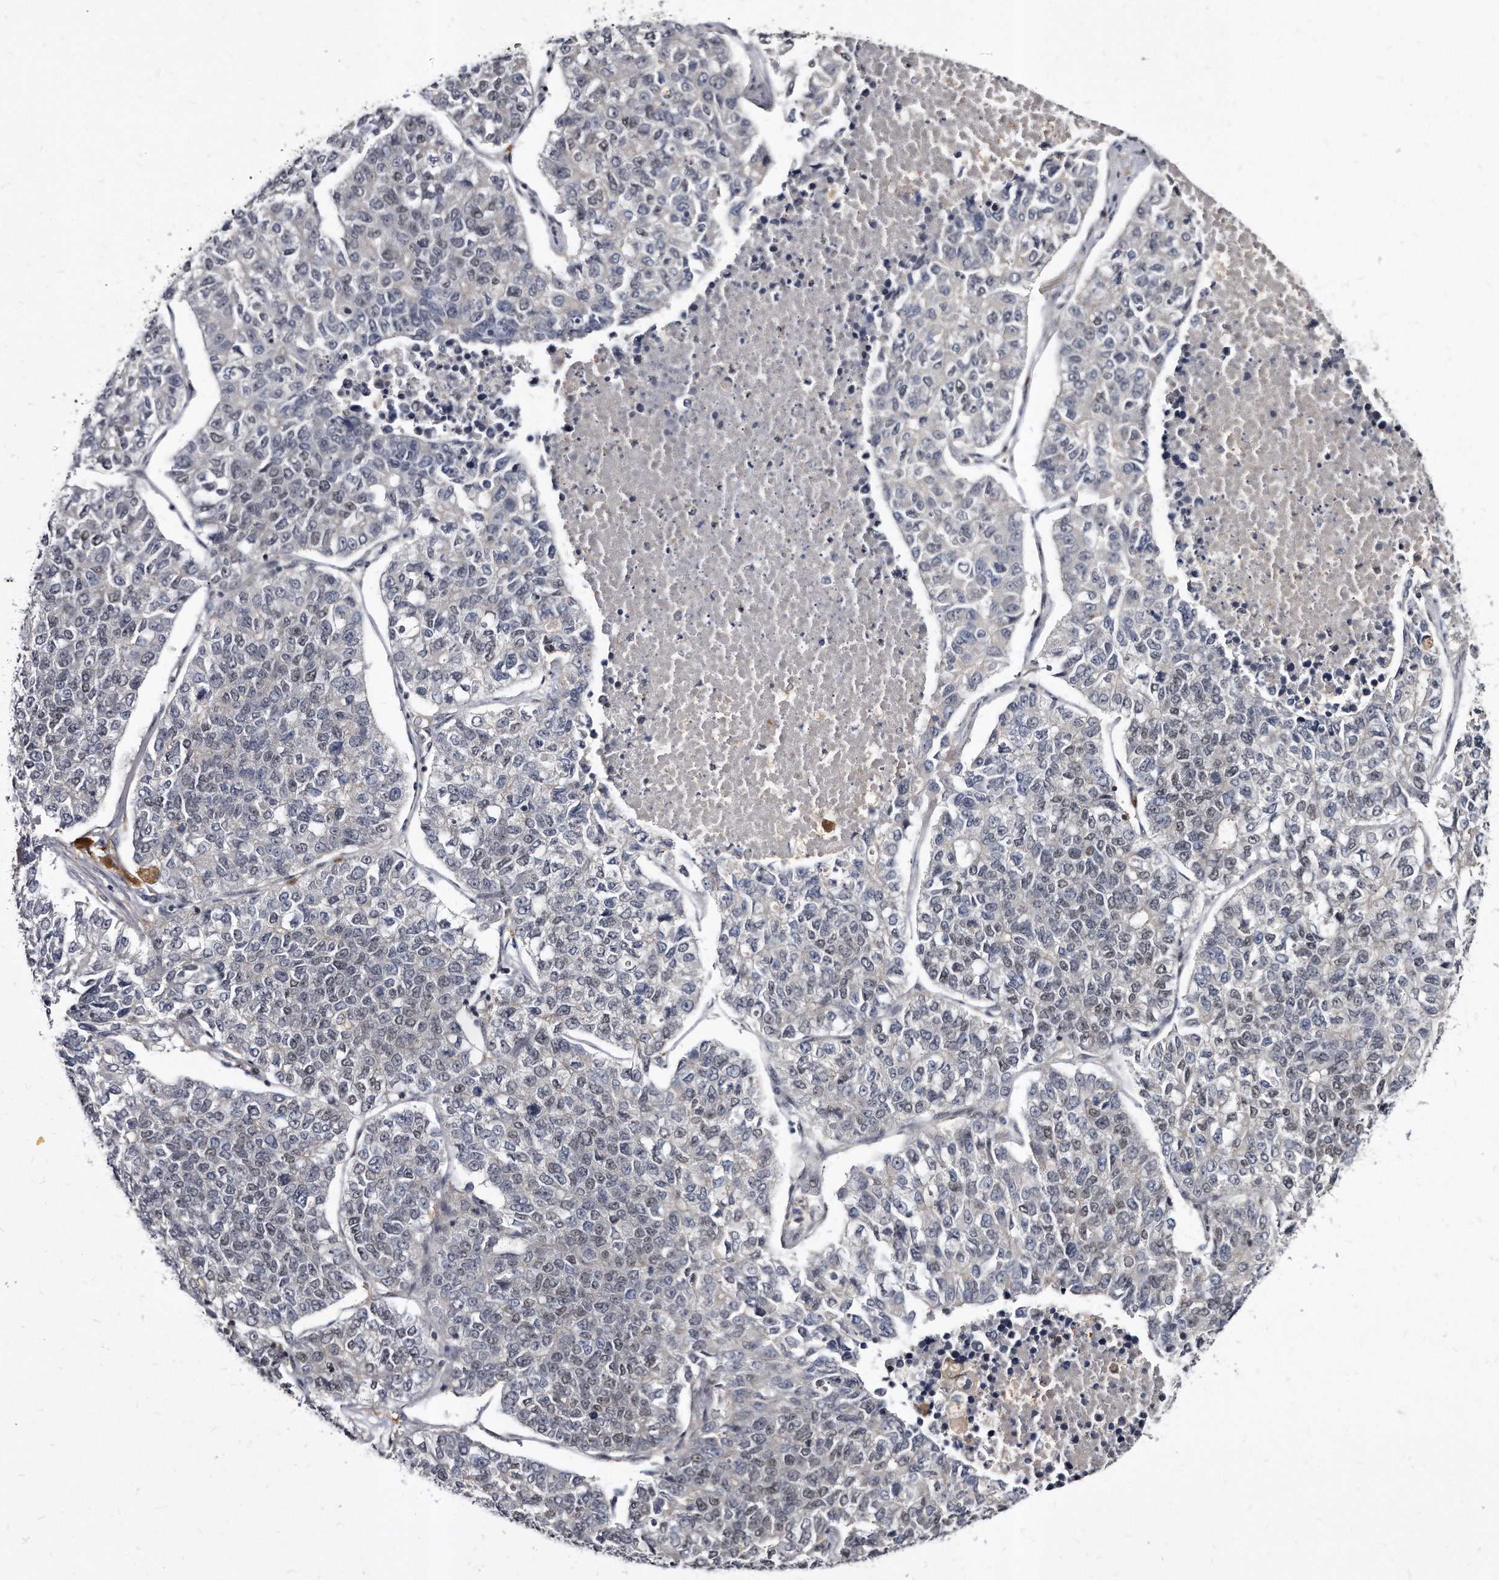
{"staining": {"intensity": "negative", "quantity": "none", "location": "none"}, "tissue": "lung cancer", "cell_type": "Tumor cells", "image_type": "cancer", "snomed": [{"axis": "morphology", "description": "Adenocarcinoma, NOS"}, {"axis": "topography", "description": "Lung"}], "caption": "IHC of lung cancer exhibits no staining in tumor cells.", "gene": "KLHDC3", "patient": {"sex": "male", "age": 49}}